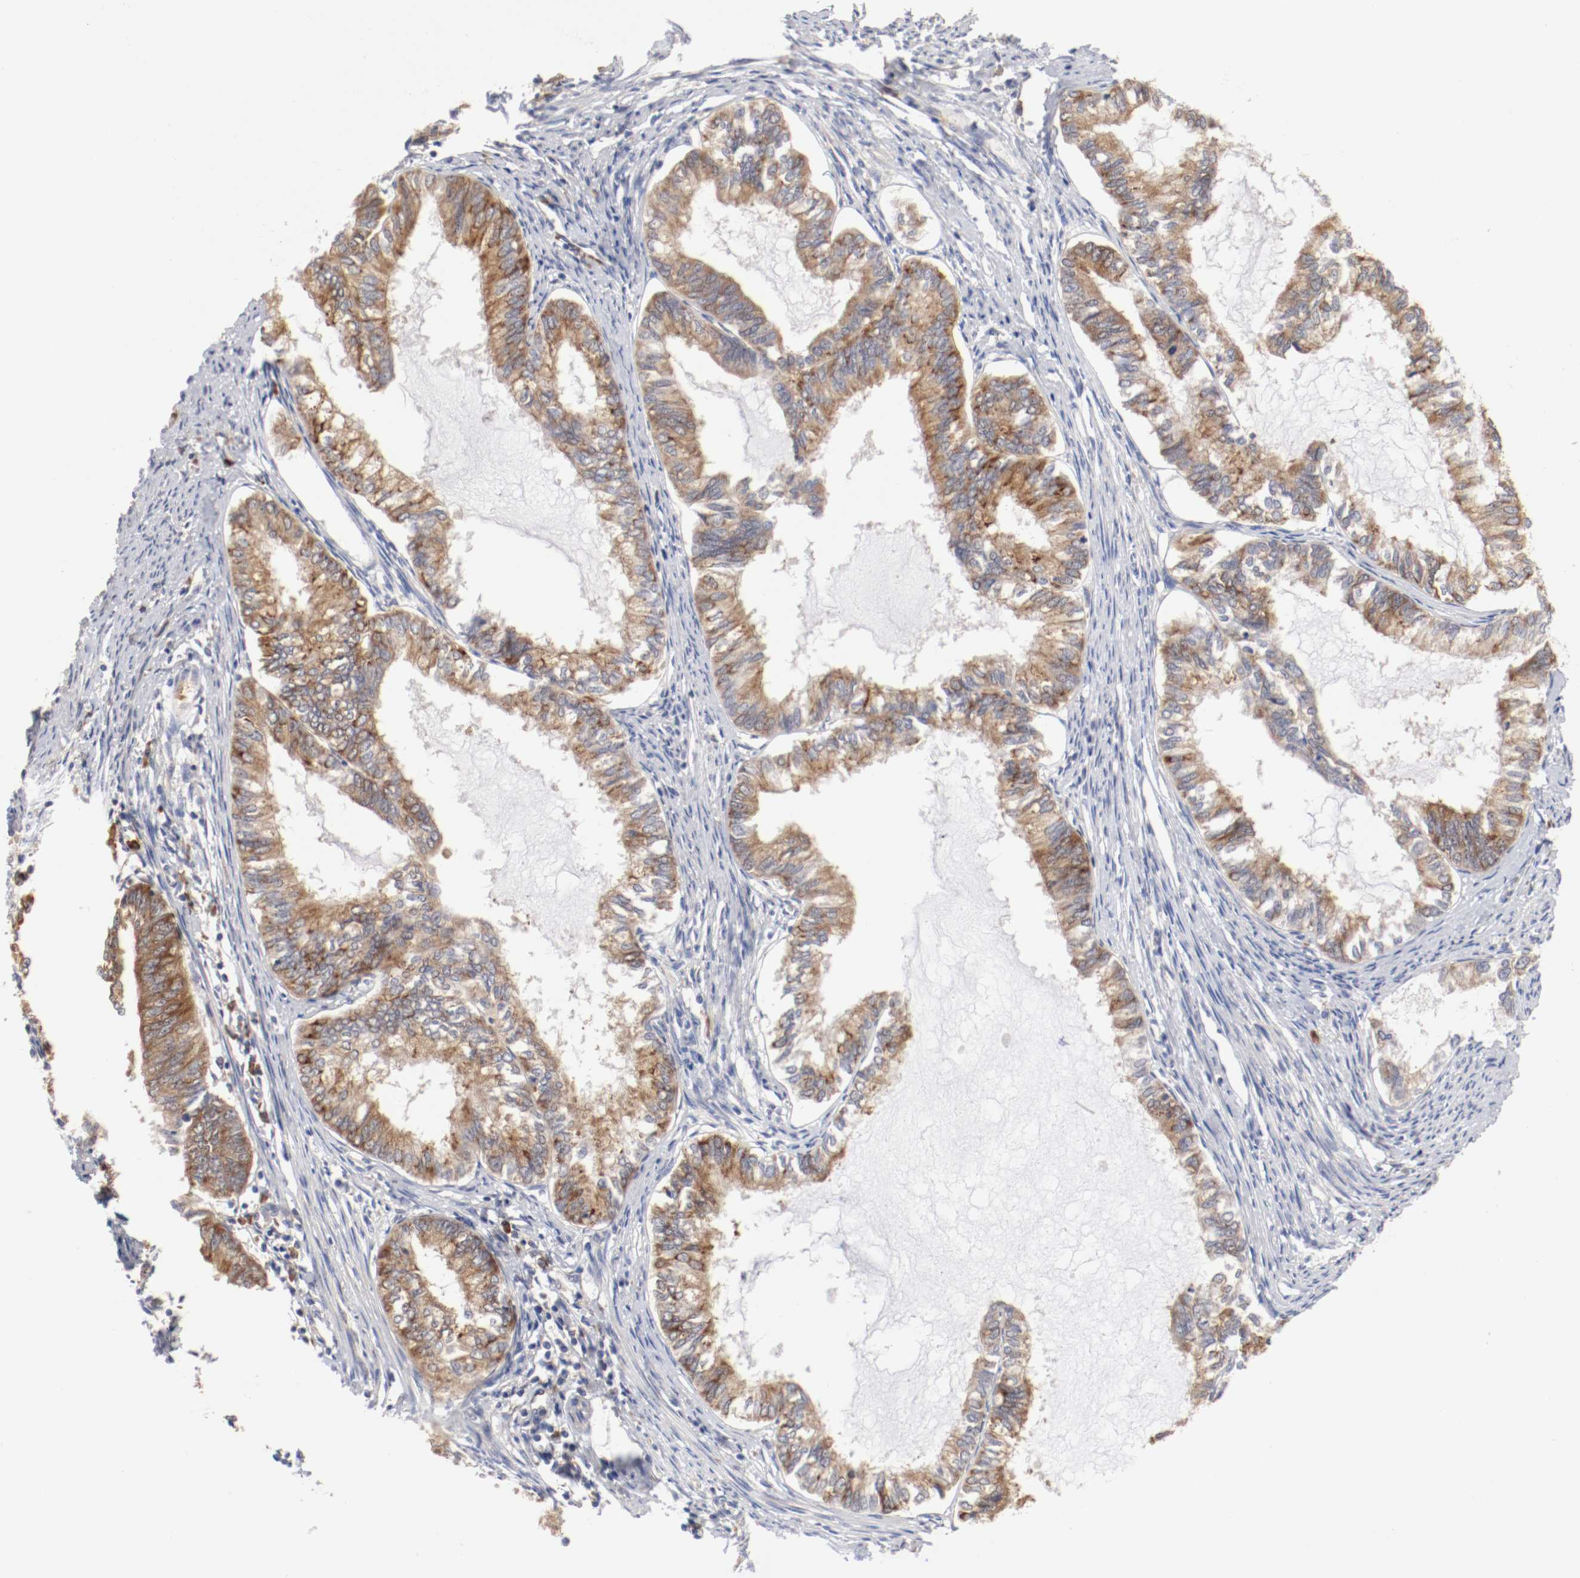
{"staining": {"intensity": "moderate", "quantity": ">75%", "location": "cytoplasmic/membranous"}, "tissue": "endometrial cancer", "cell_type": "Tumor cells", "image_type": "cancer", "snomed": [{"axis": "morphology", "description": "Adenocarcinoma, NOS"}, {"axis": "topography", "description": "Endometrium"}], "caption": "This is an image of immunohistochemistry staining of endometrial adenocarcinoma, which shows moderate positivity in the cytoplasmic/membranous of tumor cells.", "gene": "FKBP3", "patient": {"sex": "female", "age": 86}}